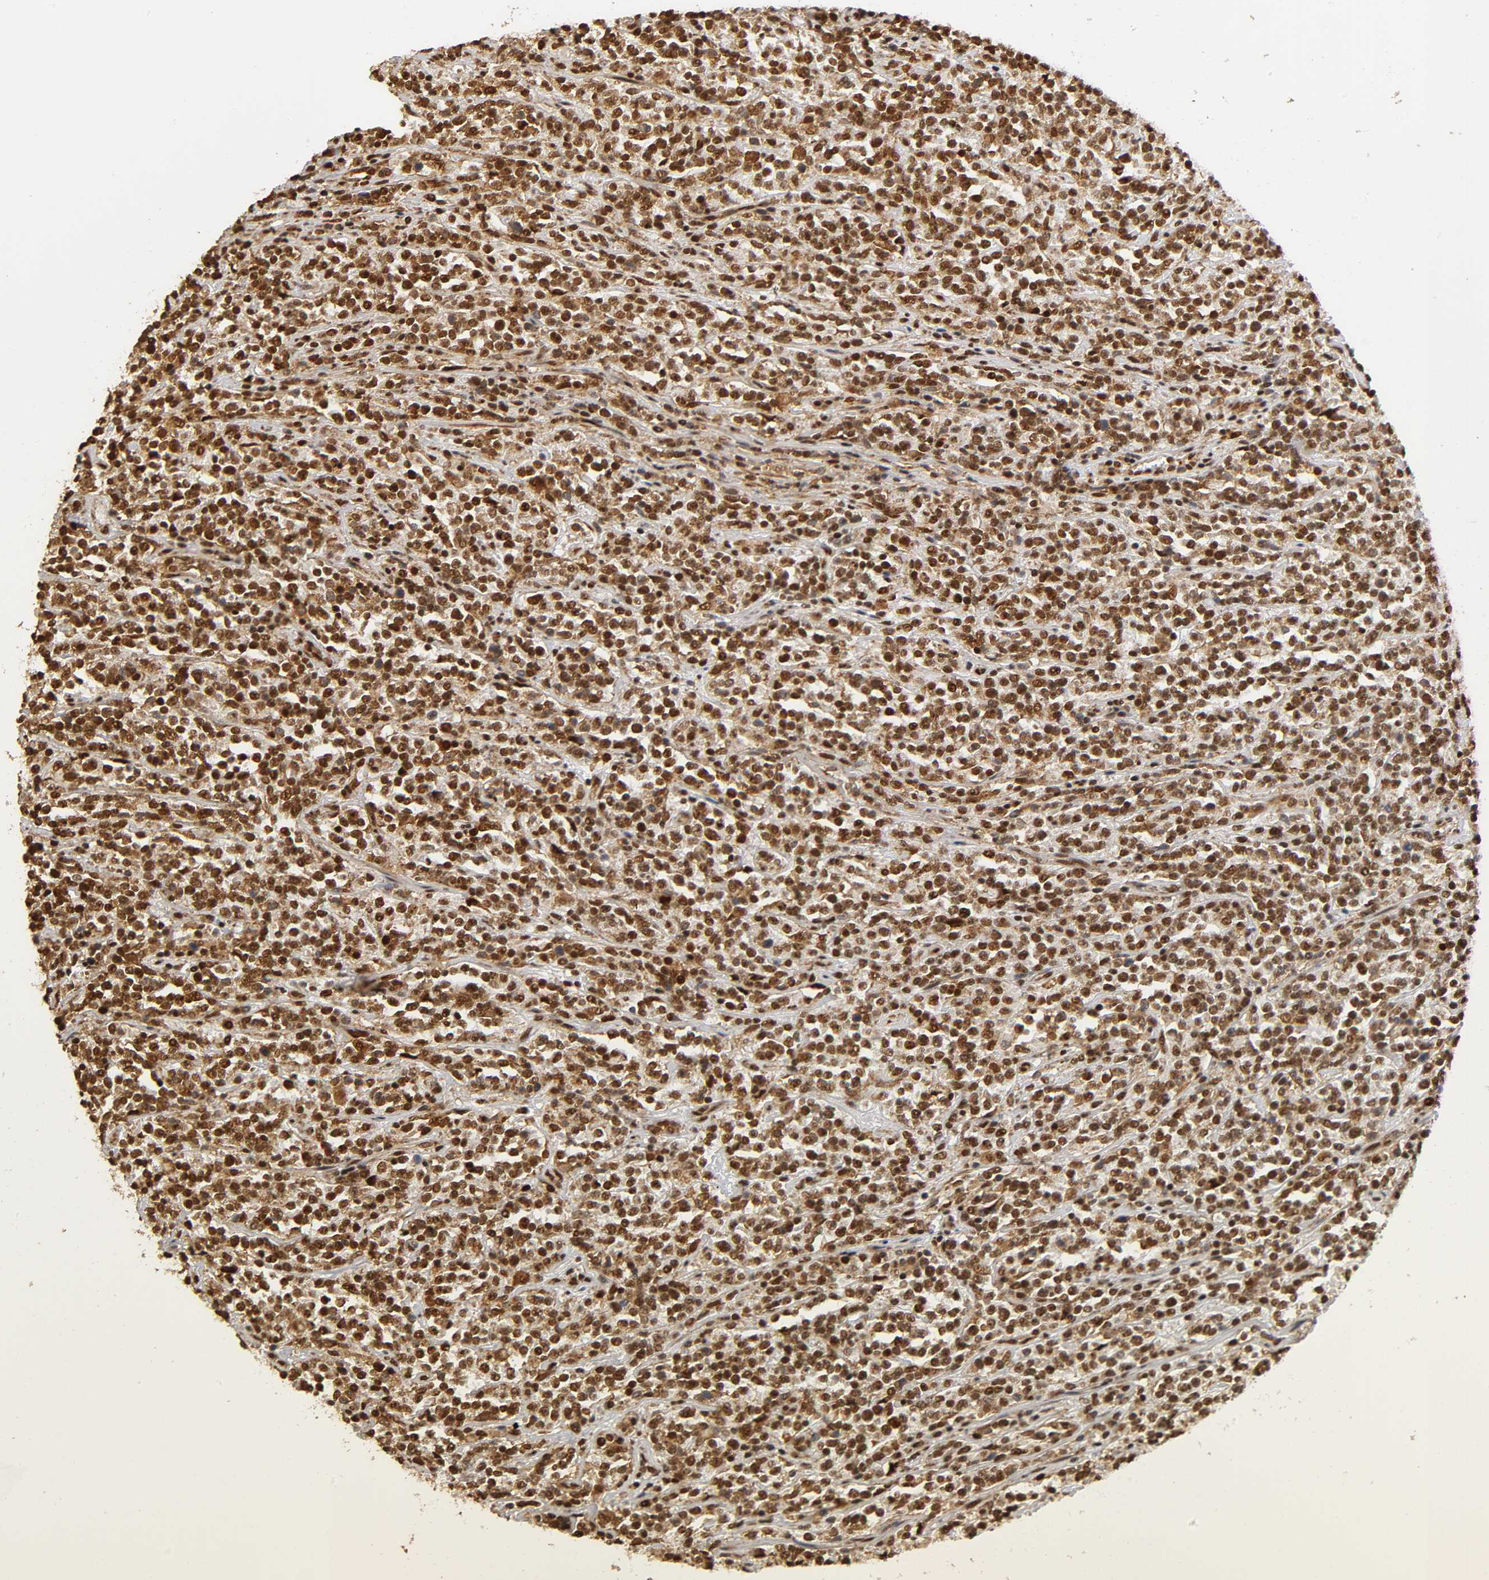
{"staining": {"intensity": "strong", "quantity": ">75%", "location": "cytoplasmic/membranous,nuclear"}, "tissue": "lymphoma", "cell_type": "Tumor cells", "image_type": "cancer", "snomed": [{"axis": "morphology", "description": "Malignant lymphoma, non-Hodgkin's type, High grade"}, {"axis": "topography", "description": "Soft tissue"}], "caption": "Malignant lymphoma, non-Hodgkin's type (high-grade) stained with a protein marker demonstrates strong staining in tumor cells.", "gene": "RNF122", "patient": {"sex": "male", "age": 18}}